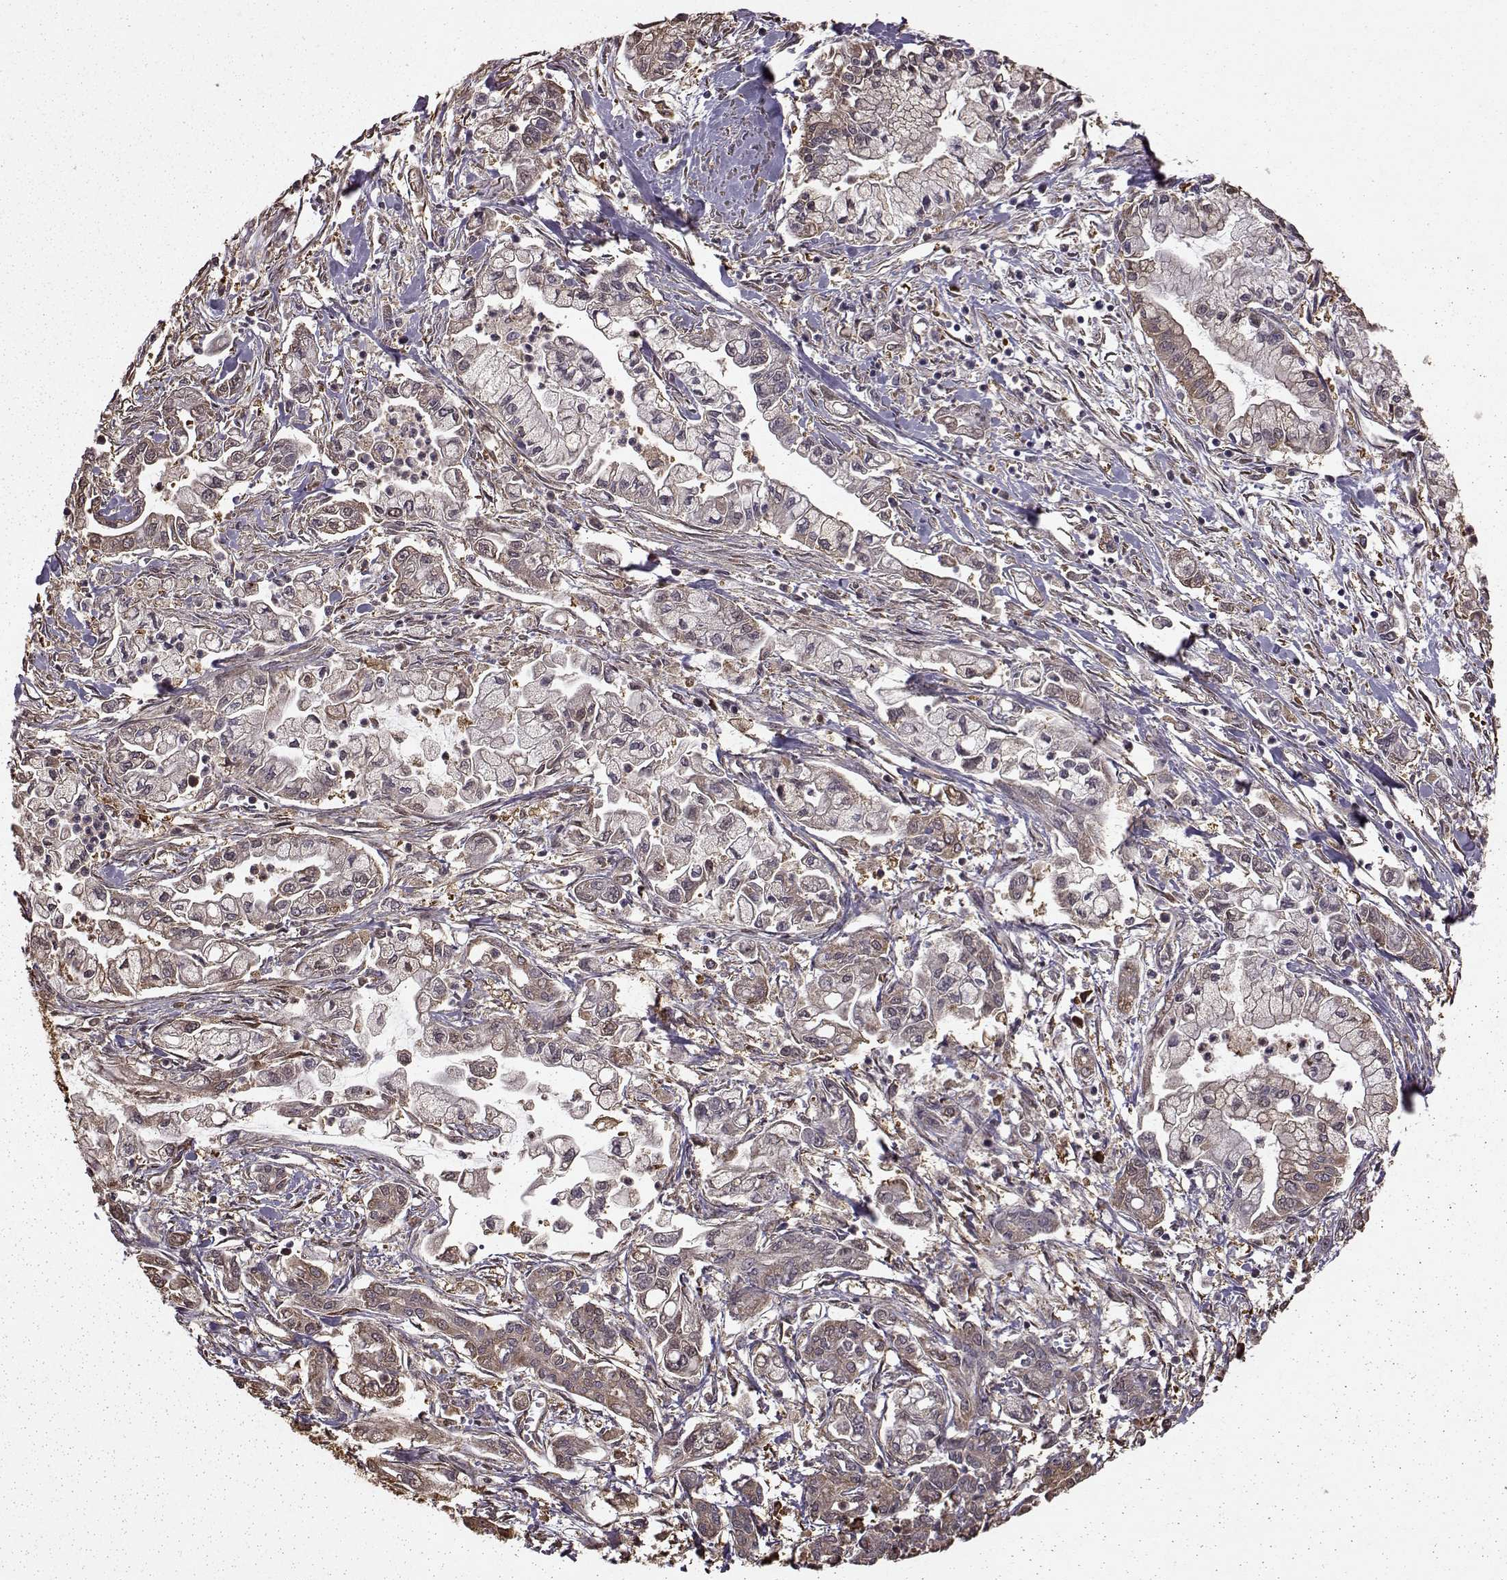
{"staining": {"intensity": "weak", "quantity": "<25%", "location": "cytoplasmic/membranous"}, "tissue": "pancreatic cancer", "cell_type": "Tumor cells", "image_type": "cancer", "snomed": [{"axis": "morphology", "description": "Adenocarcinoma, NOS"}, {"axis": "topography", "description": "Pancreas"}], "caption": "Immunohistochemistry (IHC) of human adenocarcinoma (pancreatic) shows no staining in tumor cells.", "gene": "NME1-NME2", "patient": {"sex": "male", "age": 54}}